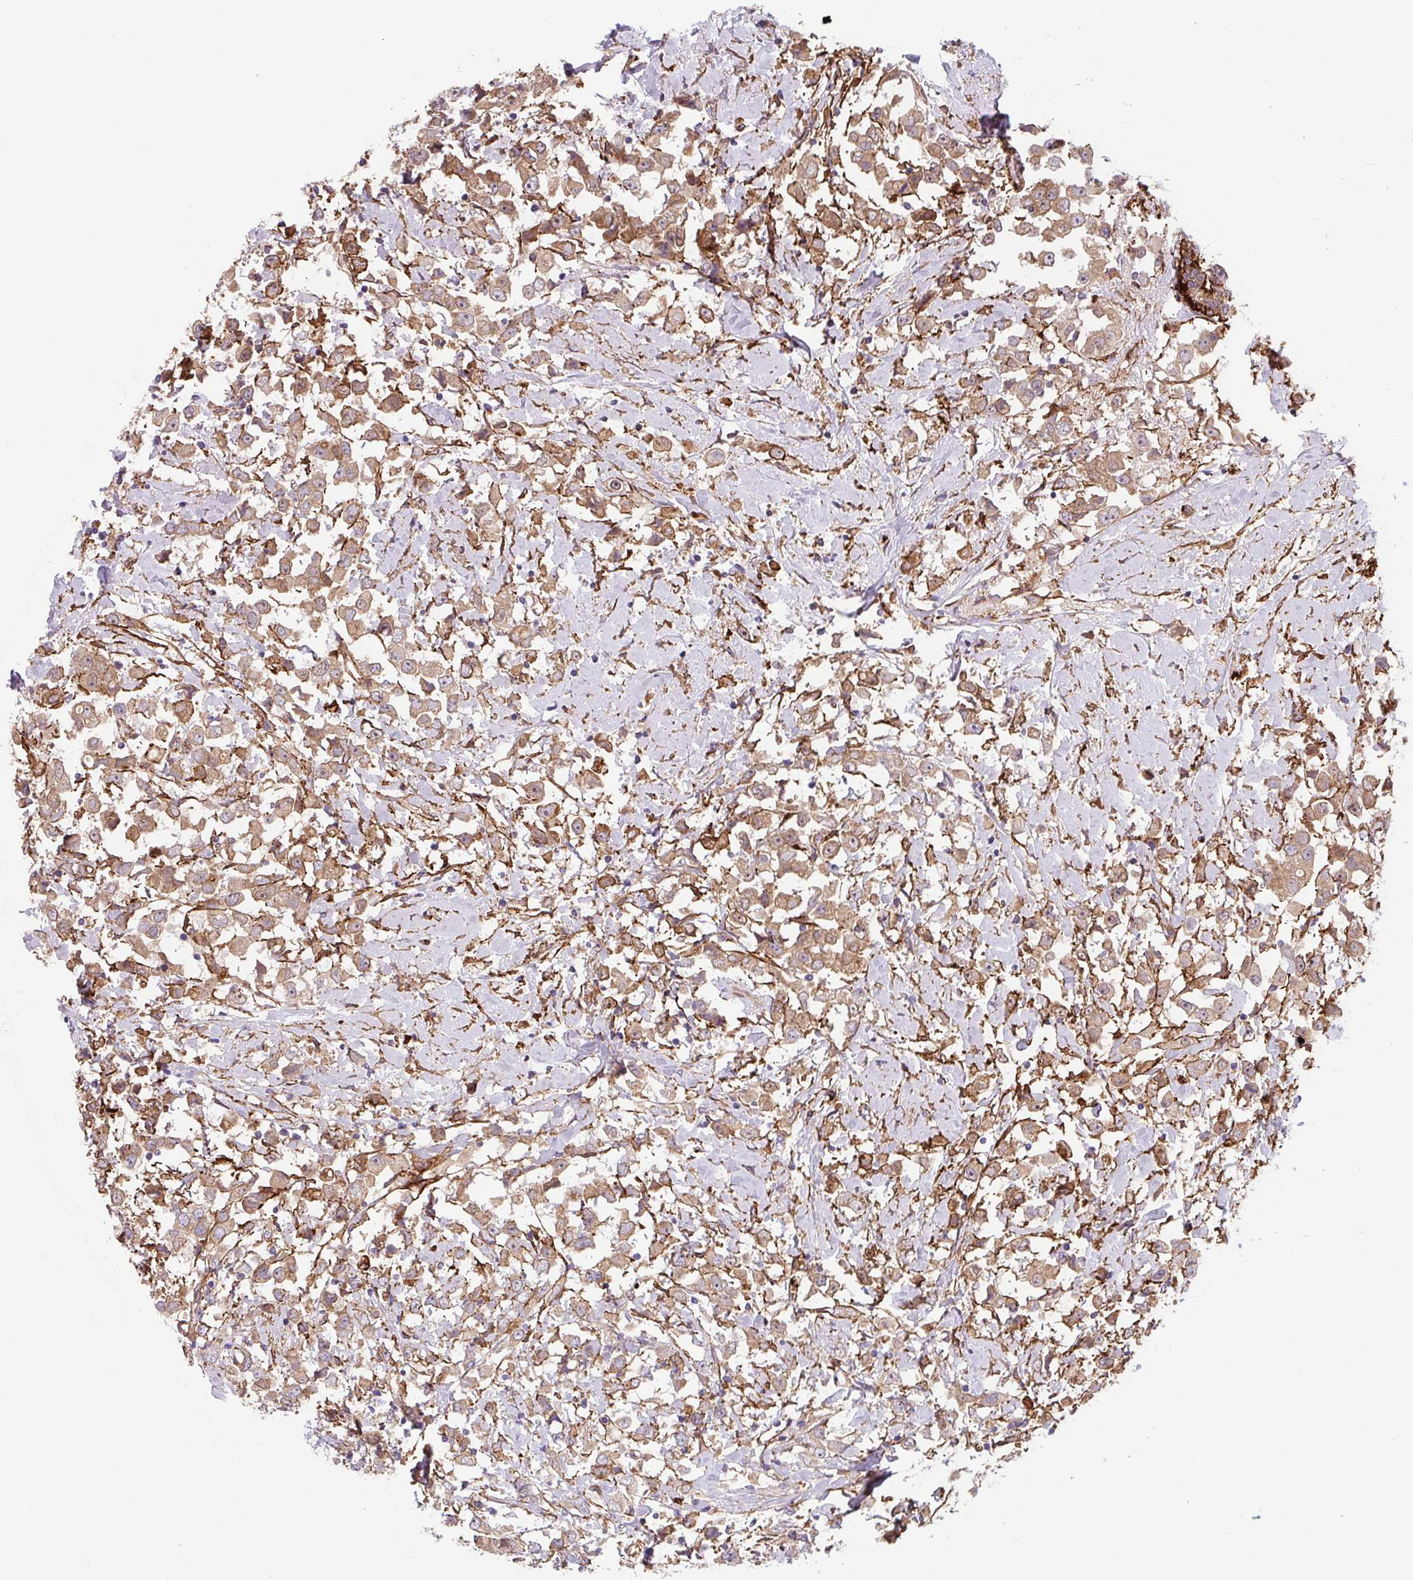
{"staining": {"intensity": "moderate", "quantity": ">75%", "location": "cytoplasmic/membranous"}, "tissue": "breast cancer", "cell_type": "Tumor cells", "image_type": "cancer", "snomed": [{"axis": "morphology", "description": "Duct carcinoma"}, {"axis": "topography", "description": "Breast"}], "caption": "Brown immunohistochemical staining in human invasive ductal carcinoma (breast) demonstrates moderate cytoplasmic/membranous staining in approximately >75% of tumor cells.", "gene": "DHFR2", "patient": {"sex": "female", "age": 61}}